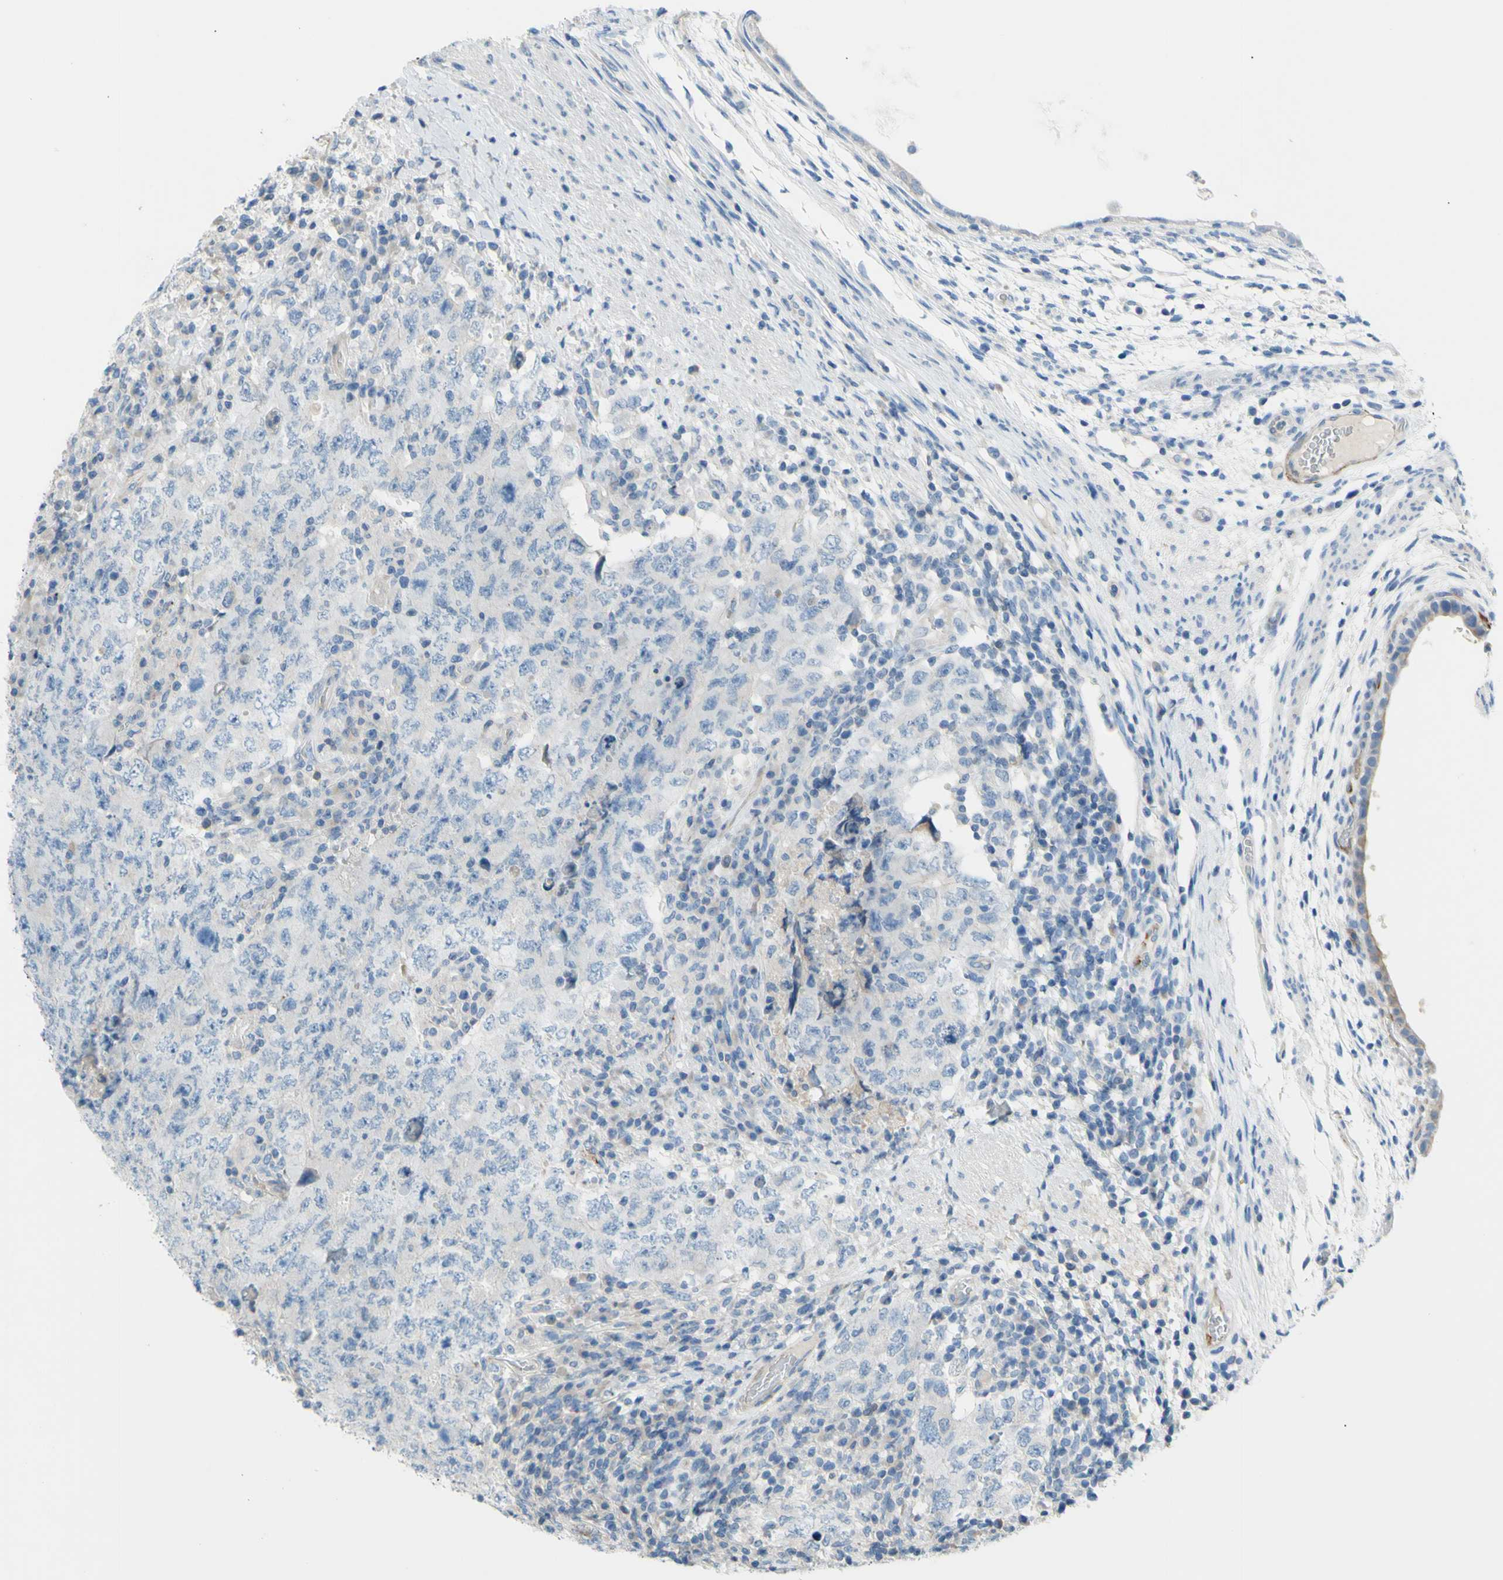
{"staining": {"intensity": "negative", "quantity": "none", "location": "none"}, "tissue": "testis cancer", "cell_type": "Tumor cells", "image_type": "cancer", "snomed": [{"axis": "morphology", "description": "Carcinoma, Embryonal, NOS"}, {"axis": "topography", "description": "Testis"}], "caption": "A histopathology image of human testis cancer (embryonal carcinoma) is negative for staining in tumor cells. Nuclei are stained in blue.", "gene": "PRRG2", "patient": {"sex": "male", "age": 26}}